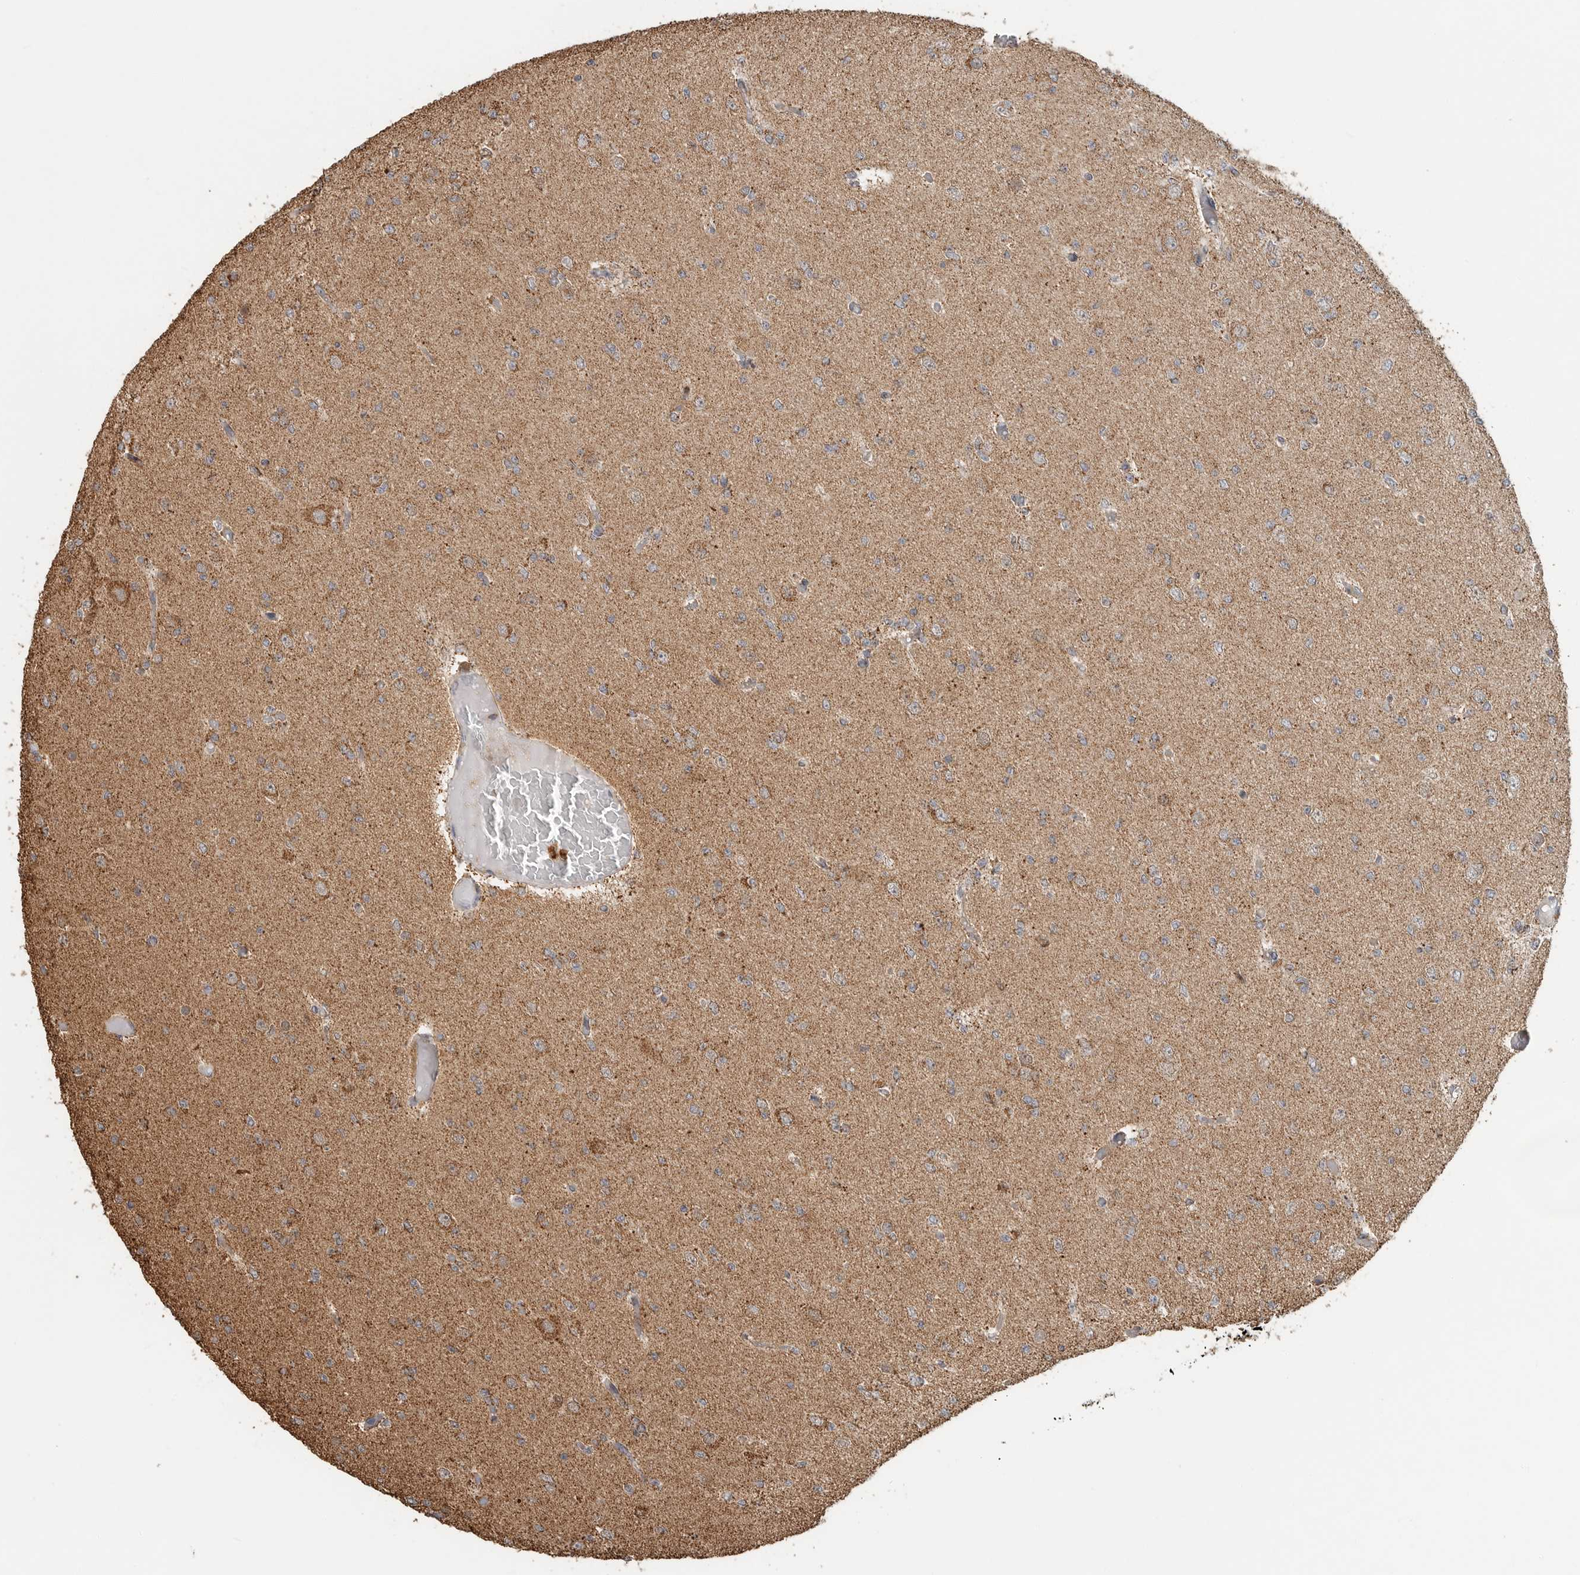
{"staining": {"intensity": "weak", "quantity": "25%-75%", "location": "cytoplasmic/membranous"}, "tissue": "glioma", "cell_type": "Tumor cells", "image_type": "cancer", "snomed": [{"axis": "morphology", "description": "Glioma, malignant, Low grade"}, {"axis": "topography", "description": "Brain"}], "caption": "Tumor cells demonstrate low levels of weak cytoplasmic/membranous staining in about 25%-75% of cells in human low-grade glioma (malignant).", "gene": "GCNT2", "patient": {"sex": "female", "age": 22}}